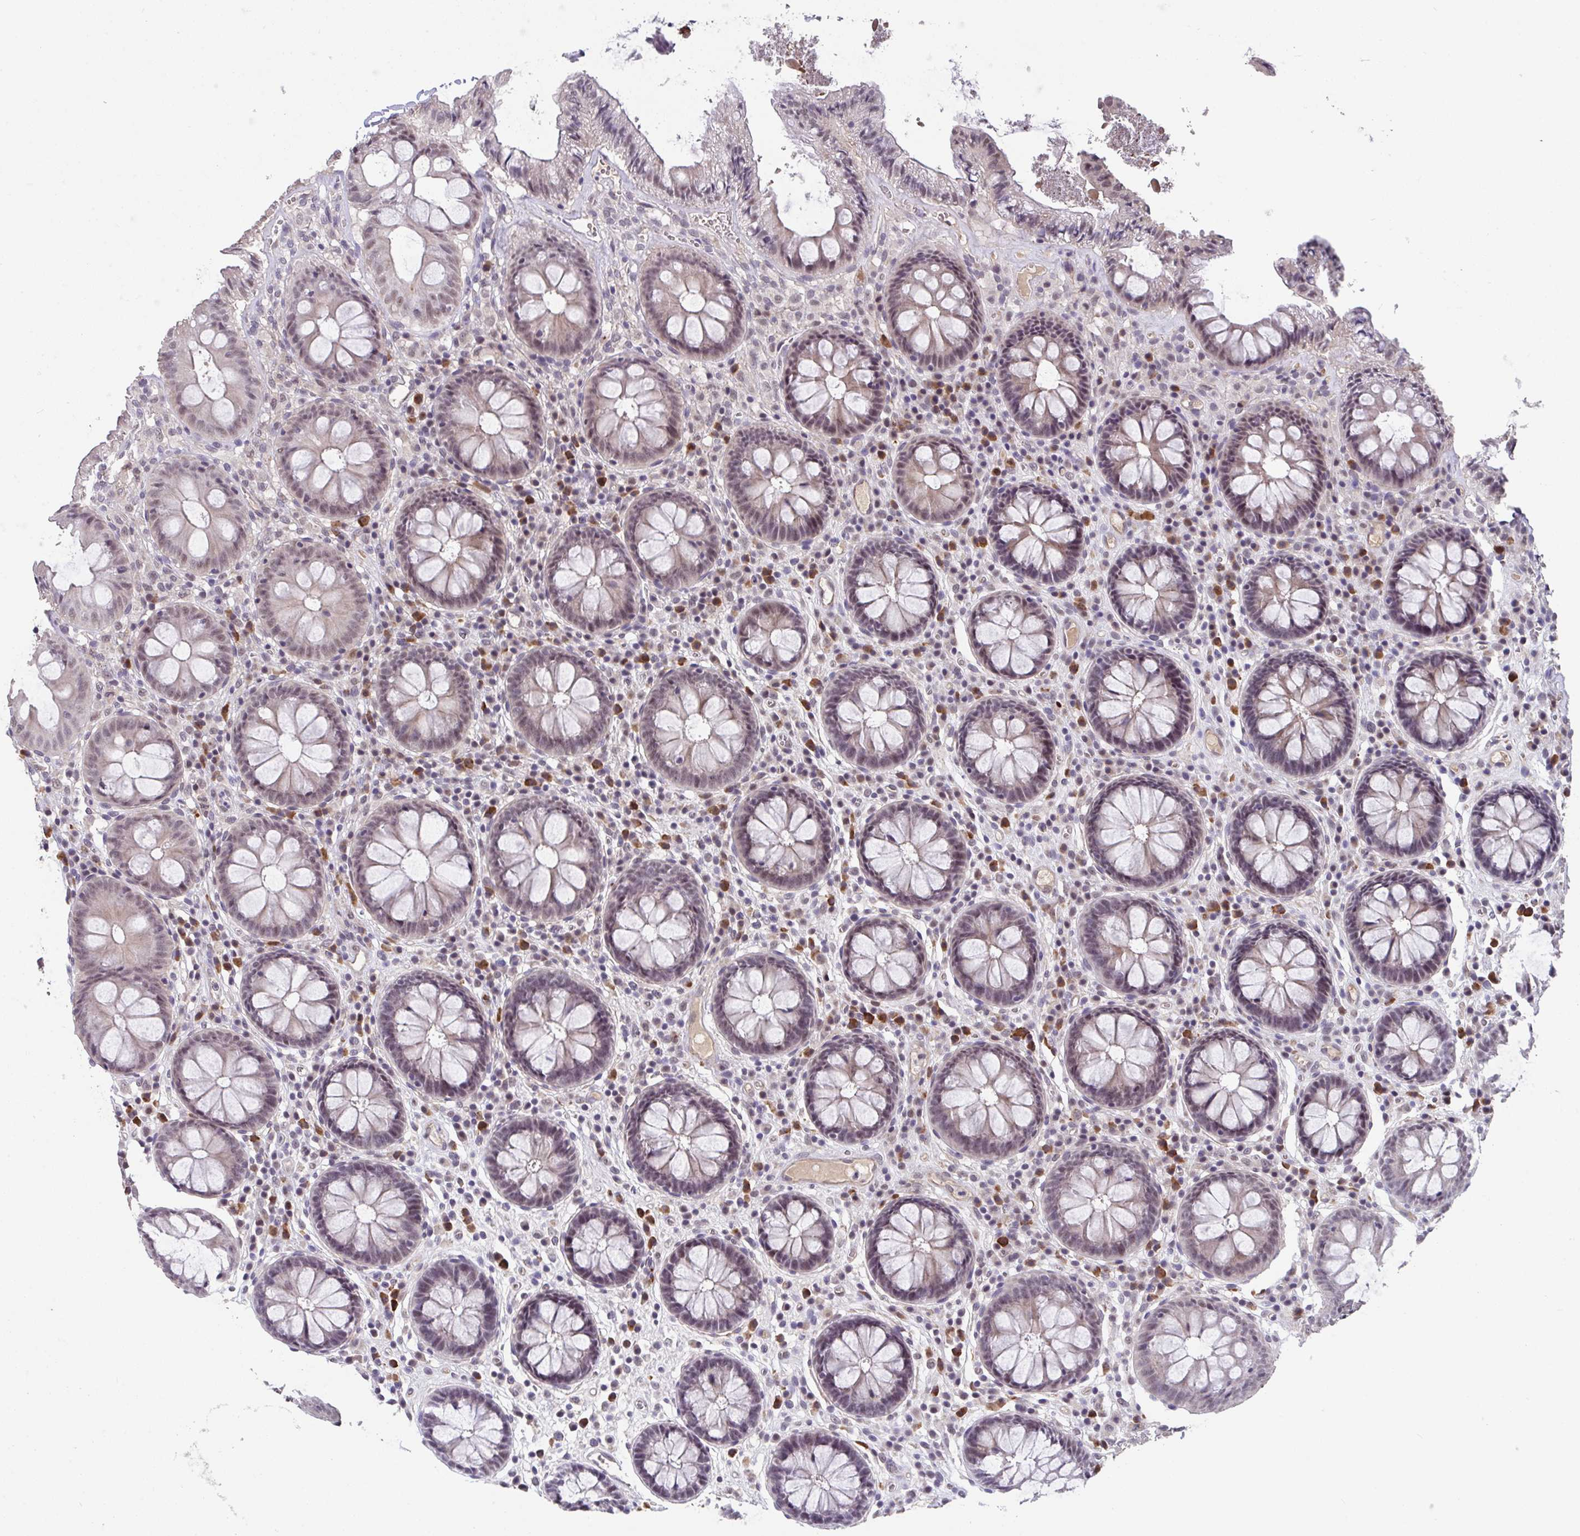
{"staining": {"intensity": "moderate", "quantity": ">75%", "location": "nuclear"}, "tissue": "colon", "cell_type": "Endothelial cells", "image_type": "normal", "snomed": [{"axis": "morphology", "description": "Normal tissue, NOS"}, {"axis": "topography", "description": "Colon"}, {"axis": "topography", "description": "Peripheral nerve tissue"}], "caption": "Colon stained with IHC shows moderate nuclear staining in approximately >75% of endothelial cells. (IHC, brightfield microscopy, high magnification).", "gene": "RBBP6", "patient": {"sex": "male", "age": 84}}